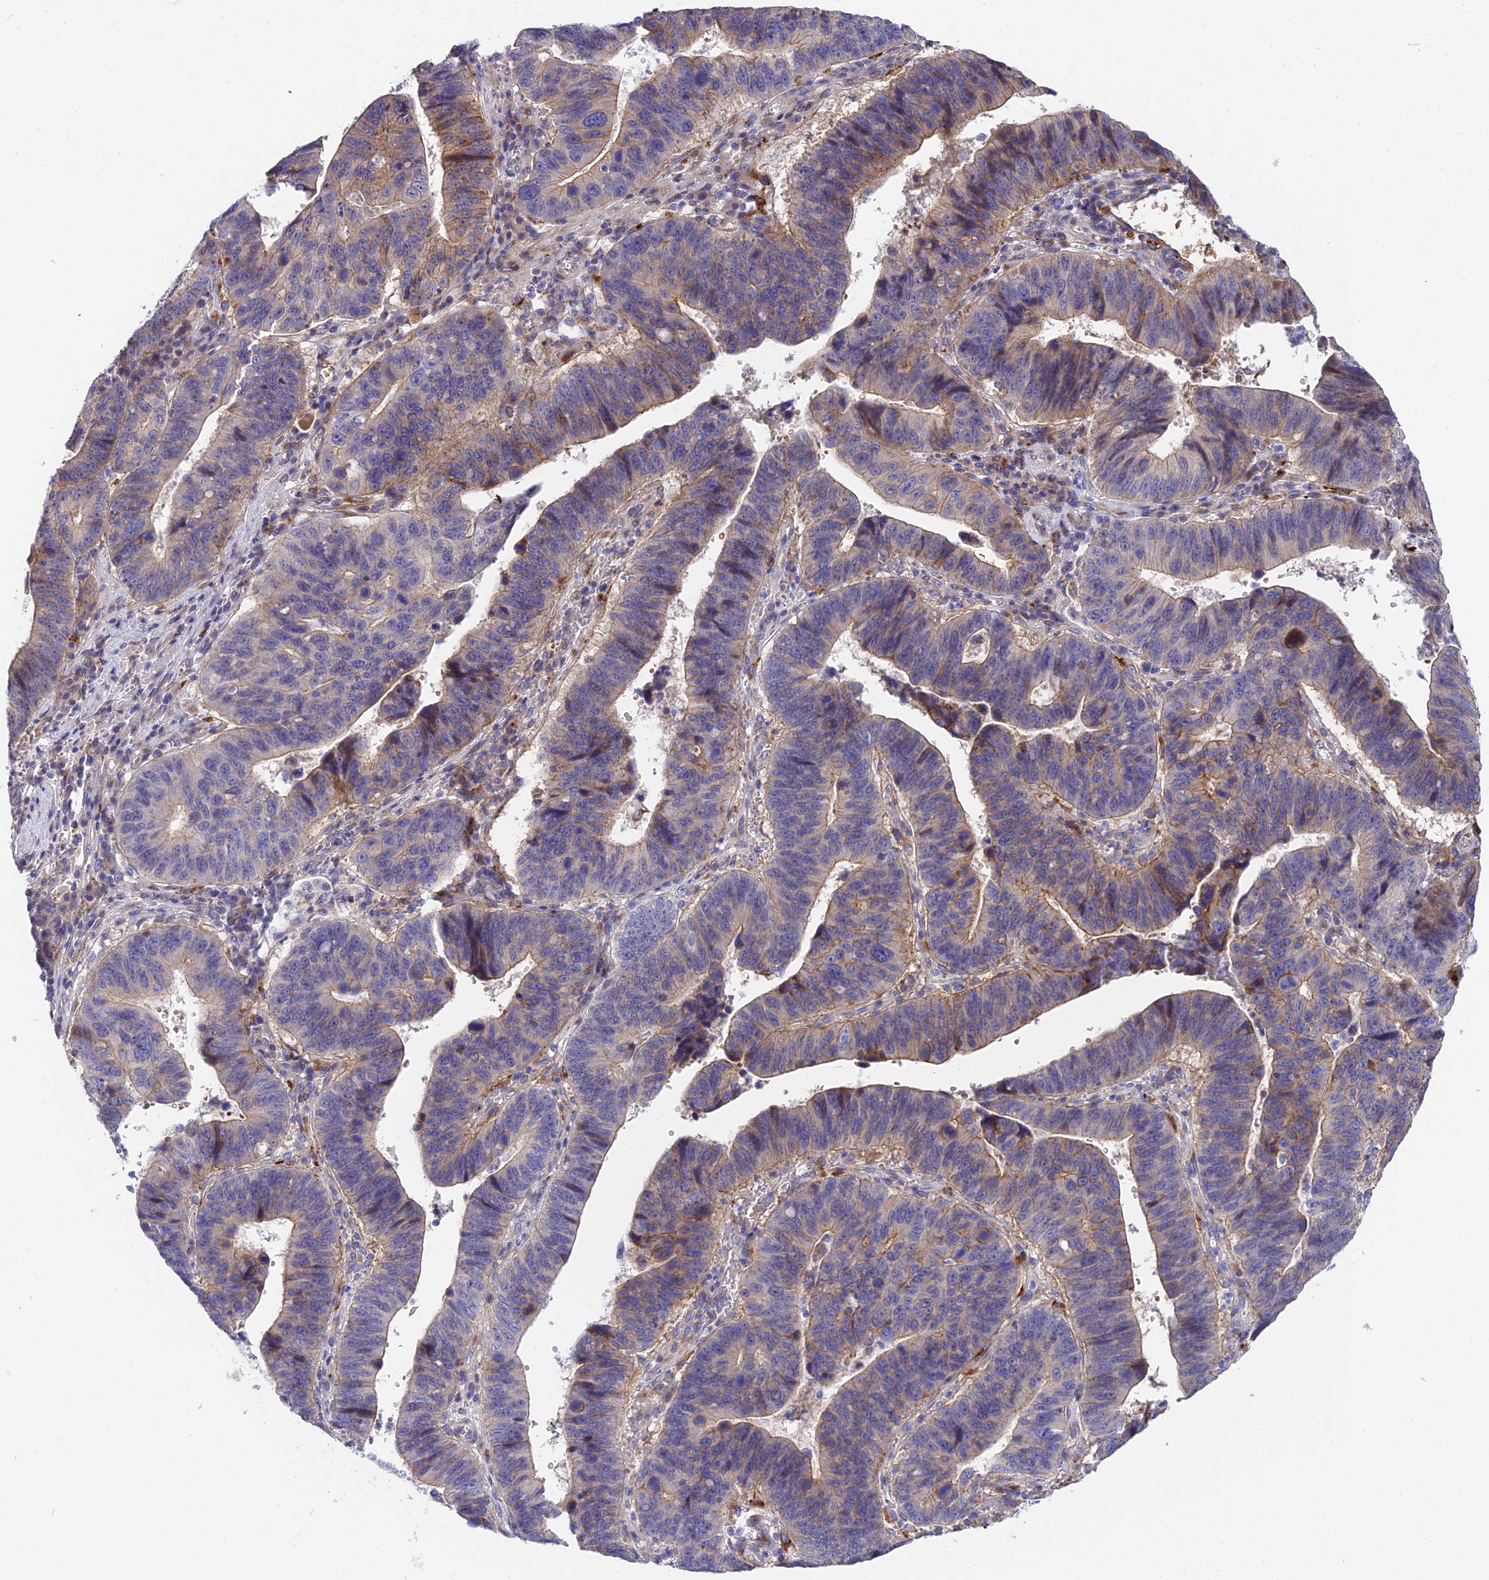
{"staining": {"intensity": "moderate", "quantity": "25%-75%", "location": "cytoplasmic/membranous"}, "tissue": "stomach cancer", "cell_type": "Tumor cells", "image_type": "cancer", "snomed": [{"axis": "morphology", "description": "Adenocarcinoma, NOS"}, {"axis": "topography", "description": "Stomach"}], "caption": "Protein analysis of stomach cancer tissue exhibits moderate cytoplasmic/membranous expression in about 25%-75% of tumor cells. The staining was performed using DAB to visualize the protein expression in brown, while the nuclei were stained in blue with hematoxylin (Magnification: 20x).", "gene": "CCDC157", "patient": {"sex": "male", "age": 59}}